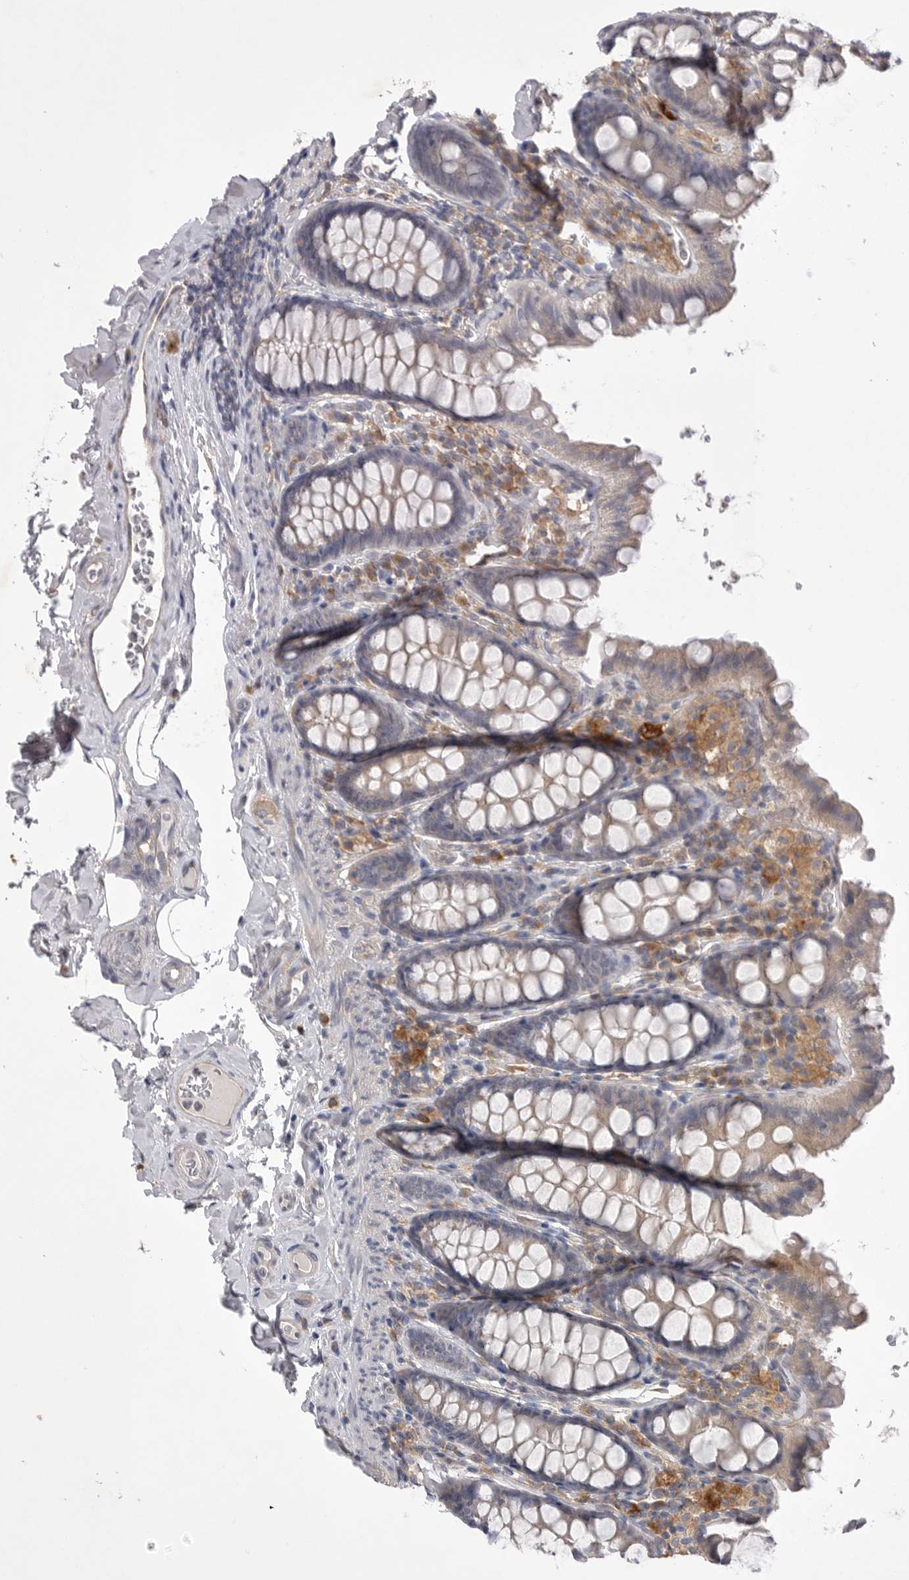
{"staining": {"intensity": "weak", "quantity": ">75%", "location": "cytoplasmic/membranous"}, "tissue": "colon", "cell_type": "Endothelial cells", "image_type": "normal", "snomed": [{"axis": "morphology", "description": "Normal tissue, NOS"}, {"axis": "topography", "description": "Colon"}, {"axis": "topography", "description": "Peripheral nerve tissue"}], "caption": "The image reveals immunohistochemical staining of normal colon. There is weak cytoplasmic/membranous expression is present in approximately >75% of endothelial cells. Using DAB (brown) and hematoxylin (blue) stains, captured at high magnification using brightfield microscopy.", "gene": "VAC14", "patient": {"sex": "female", "age": 61}}